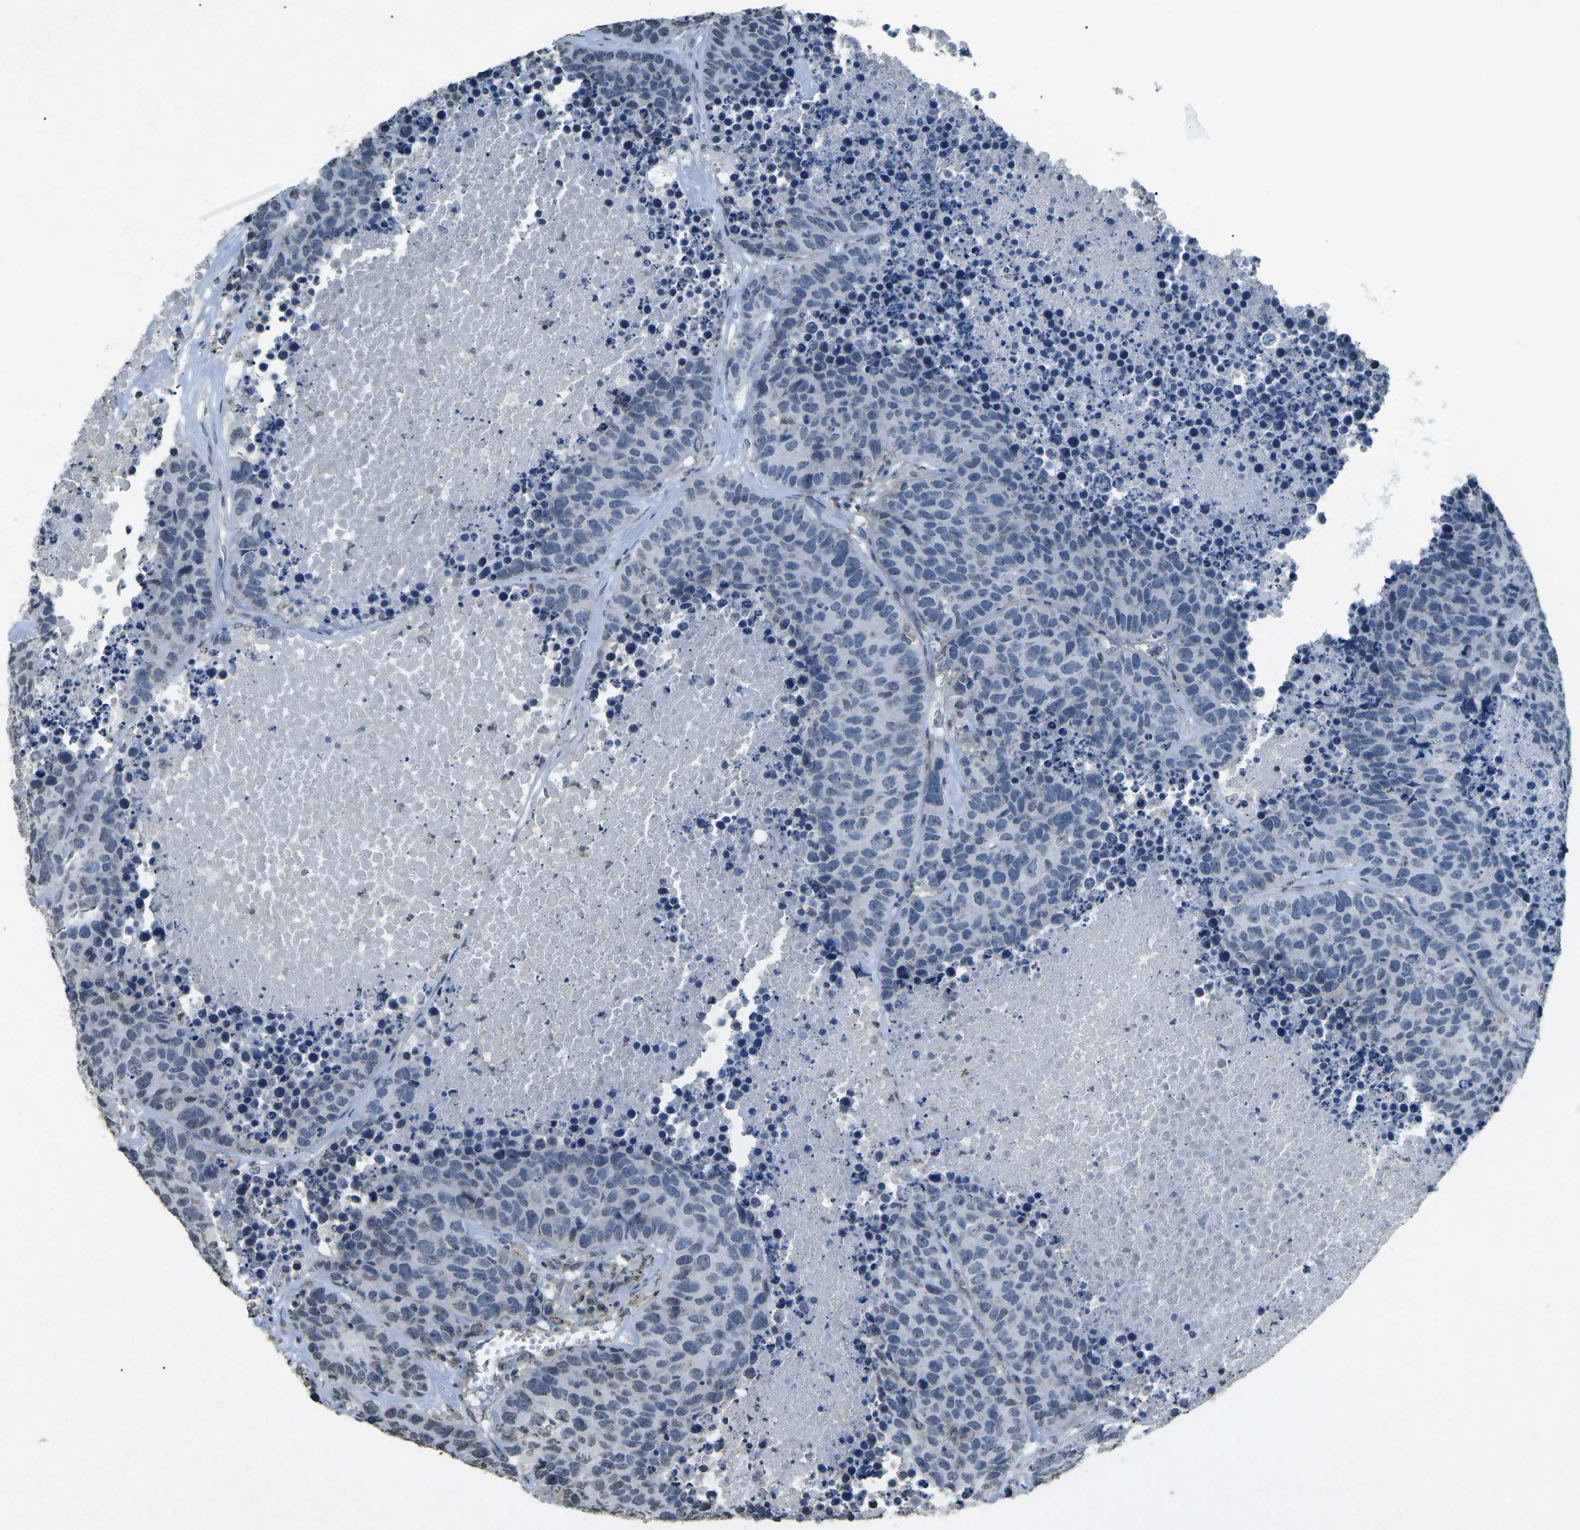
{"staining": {"intensity": "negative", "quantity": "none", "location": "none"}, "tissue": "carcinoid", "cell_type": "Tumor cells", "image_type": "cancer", "snomed": [{"axis": "morphology", "description": "Carcinoid, malignant, NOS"}, {"axis": "topography", "description": "Lung"}], "caption": "This is an IHC photomicrograph of human malignant carcinoid. There is no positivity in tumor cells.", "gene": "TFR2", "patient": {"sex": "male", "age": 60}}